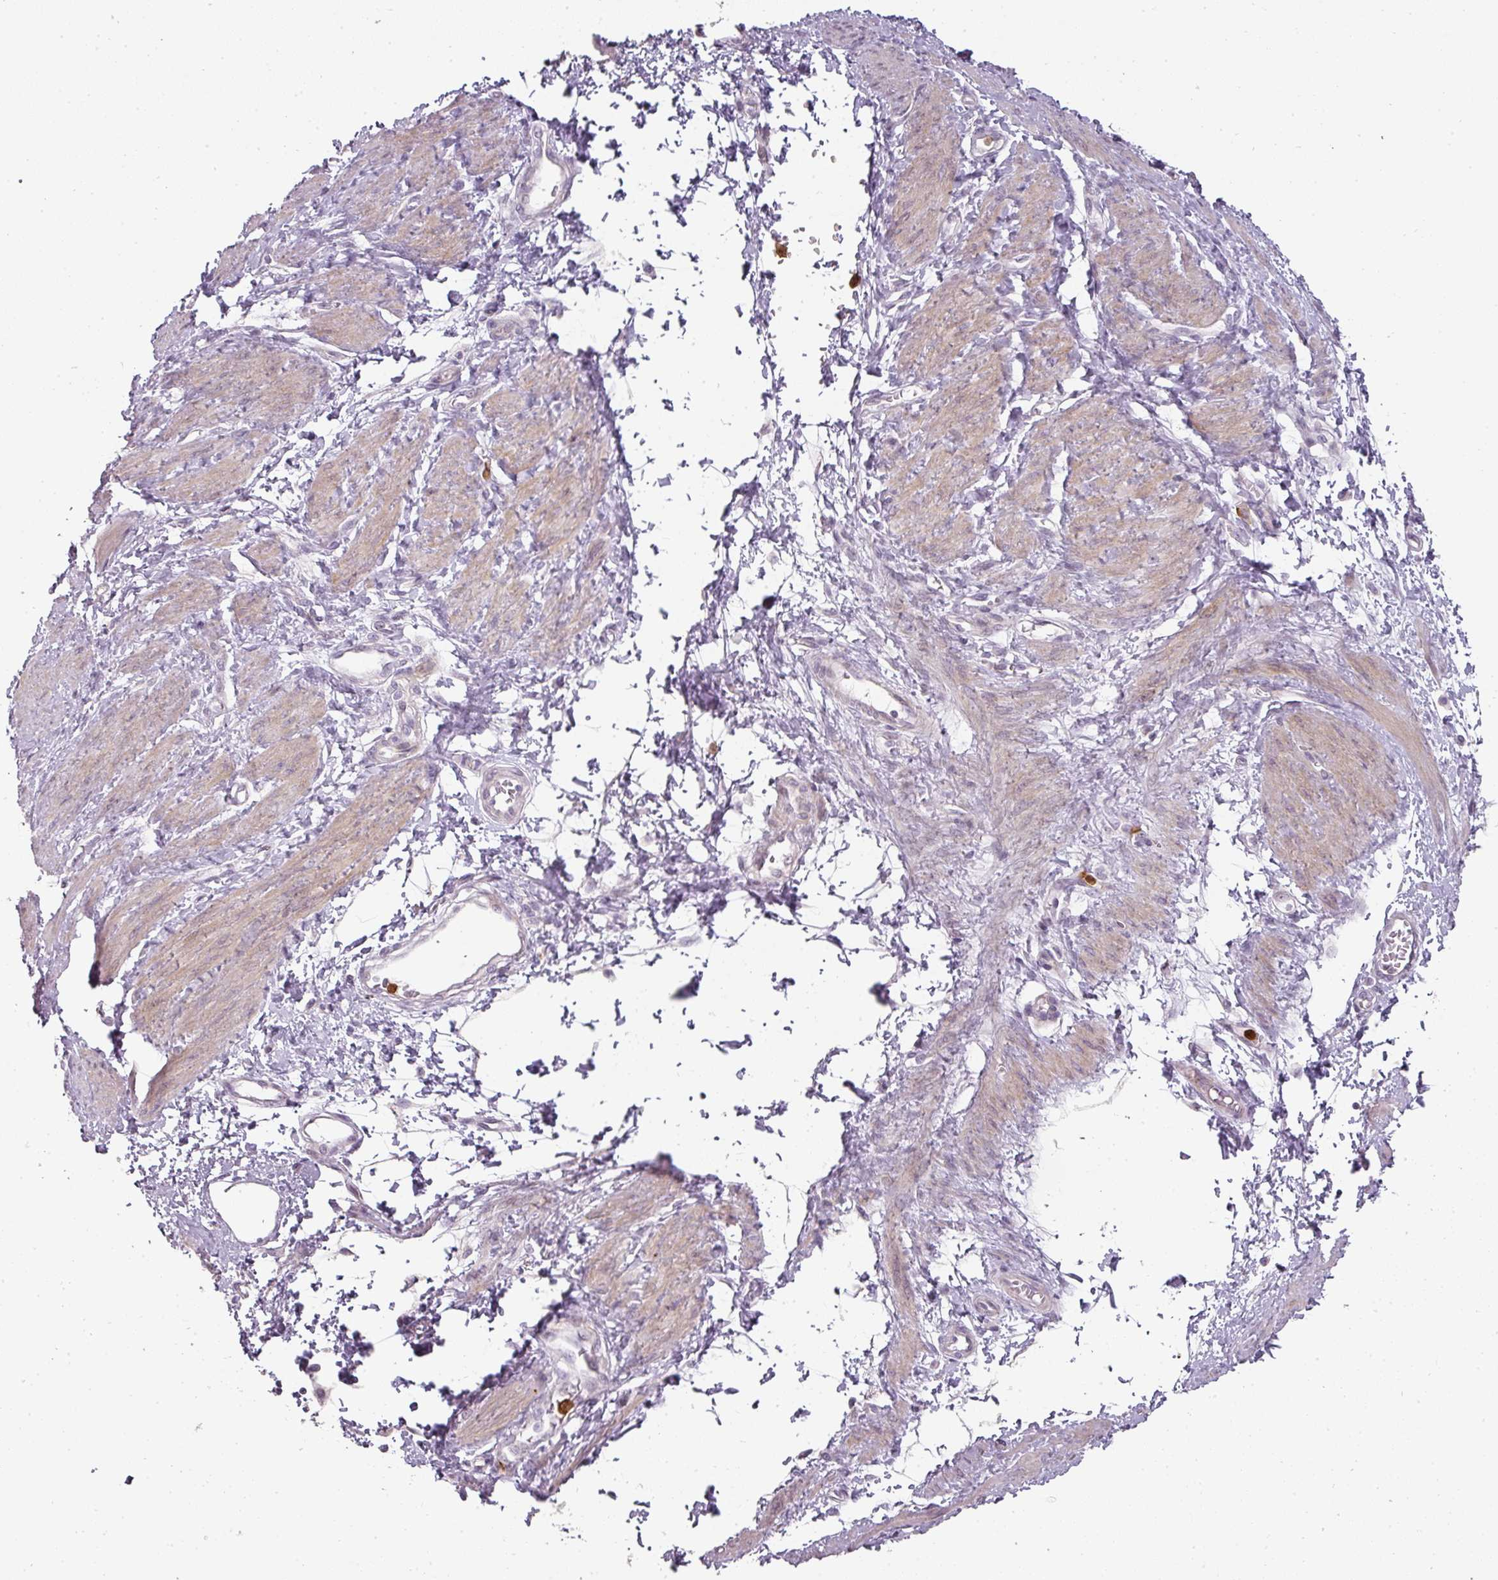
{"staining": {"intensity": "weak", "quantity": ">75%", "location": "cytoplasmic/membranous"}, "tissue": "smooth muscle", "cell_type": "Smooth muscle cells", "image_type": "normal", "snomed": [{"axis": "morphology", "description": "Normal tissue, NOS"}, {"axis": "topography", "description": "Smooth muscle"}, {"axis": "topography", "description": "Uterus"}], "caption": "Immunohistochemistry (IHC) of benign smooth muscle reveals low levels of weak cytoplasmic/membranous positivity in approximately >75% of smooth muscle cells. Nuclei are stained in blue.", "gene": "BIK", "patient": {"sex": "female", "age": 39}}